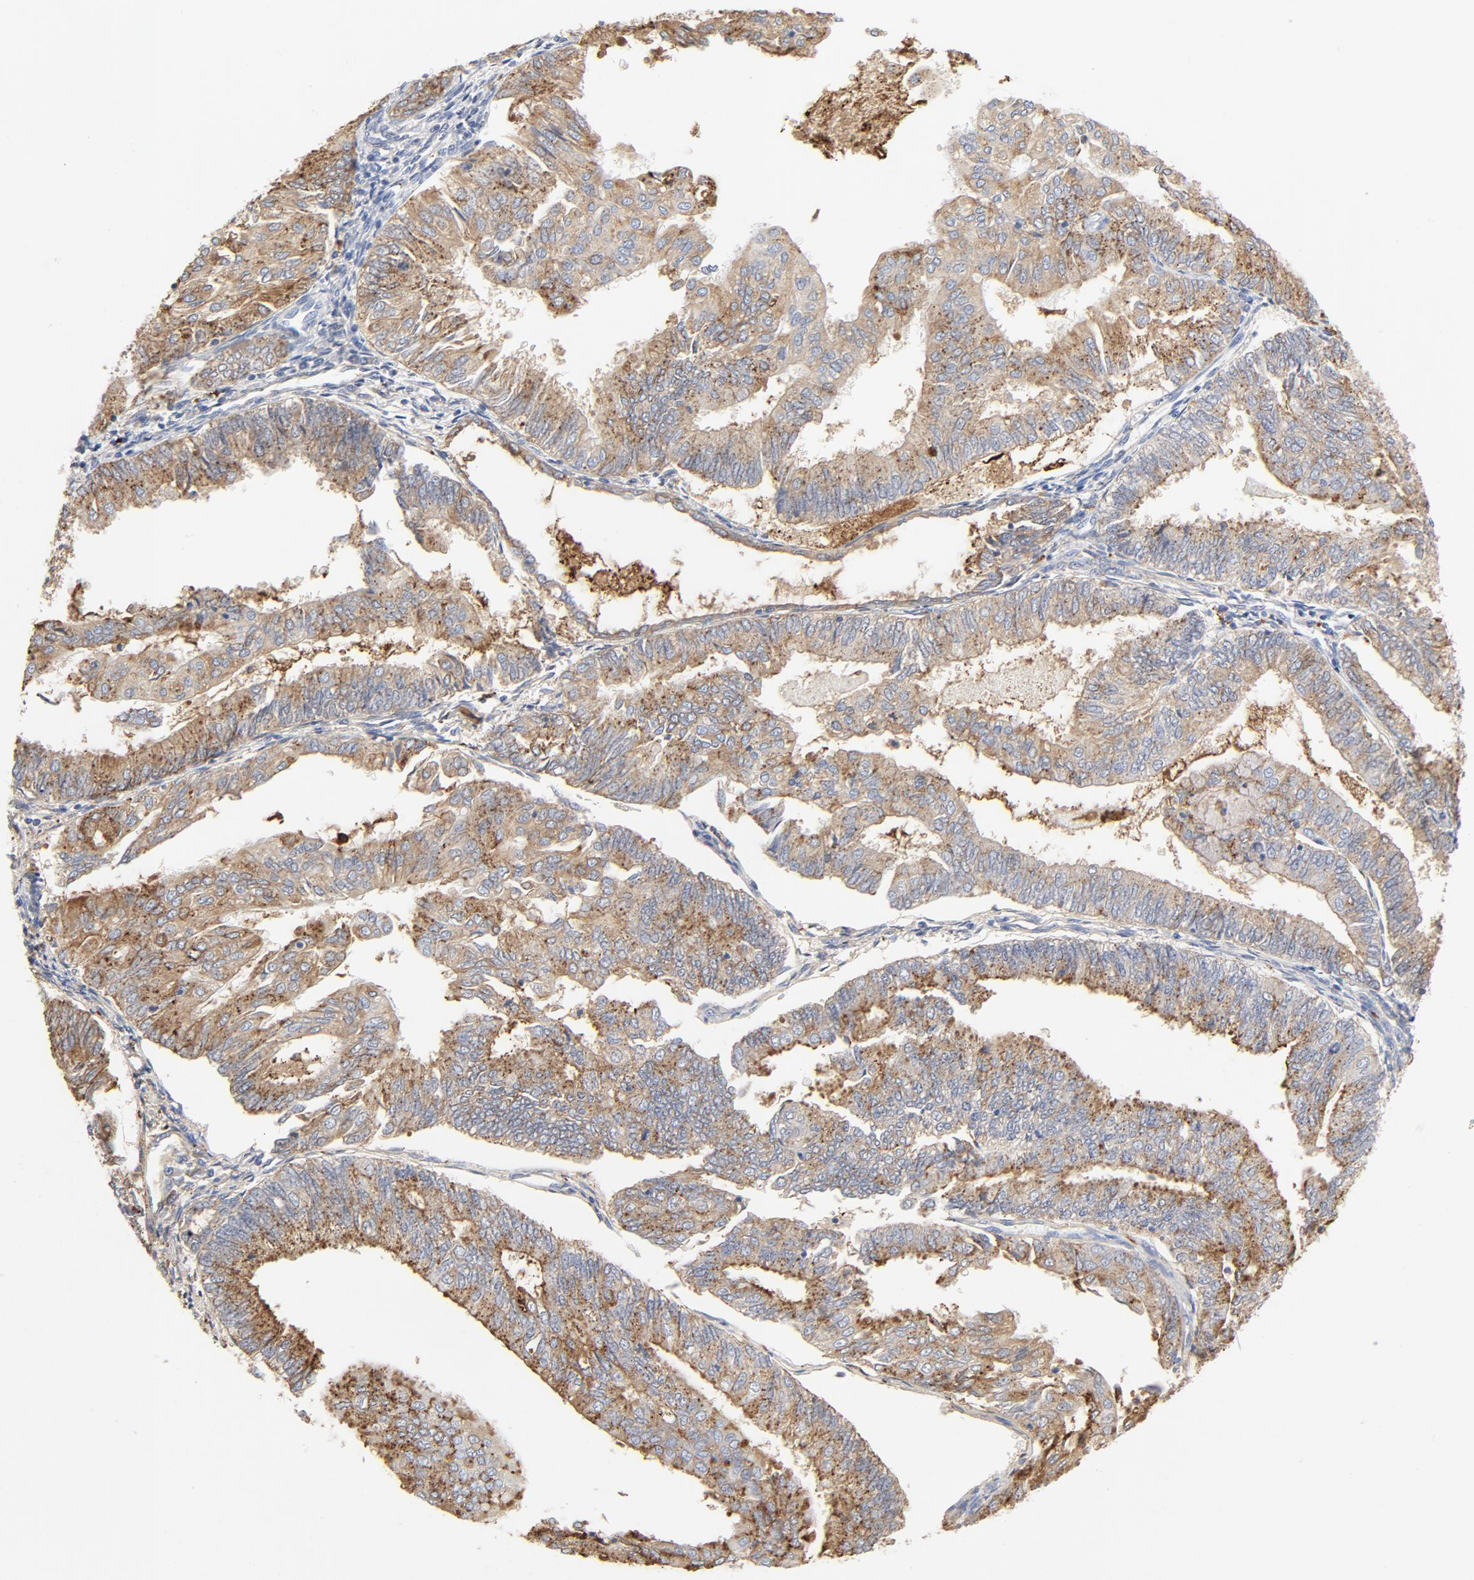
{"staining": {"intensity": "moderate", "quantity": "25%-75%", "location": "cytoplasmic/membranous"}, "tissue": "endometrial cancer", "cell_type": "Tumor cells", "image_type": "cancer", "snomed": [{"axis": "morphology", "description": "Adenocarcinoma, NOS"}, {"axis": "topography", "description": "Endometrium"}], "caption": "IHC (DAB (3,3'-diaminobenzidine)) staining of human endometrial cancer (adenocarcinoma) demonstrates moderate cytoplasmic/membranous protein expression in about 25%-75% of tumor cells.", "gene": "MAGEB17", "patient": {"sex": "female", "age": 59}}